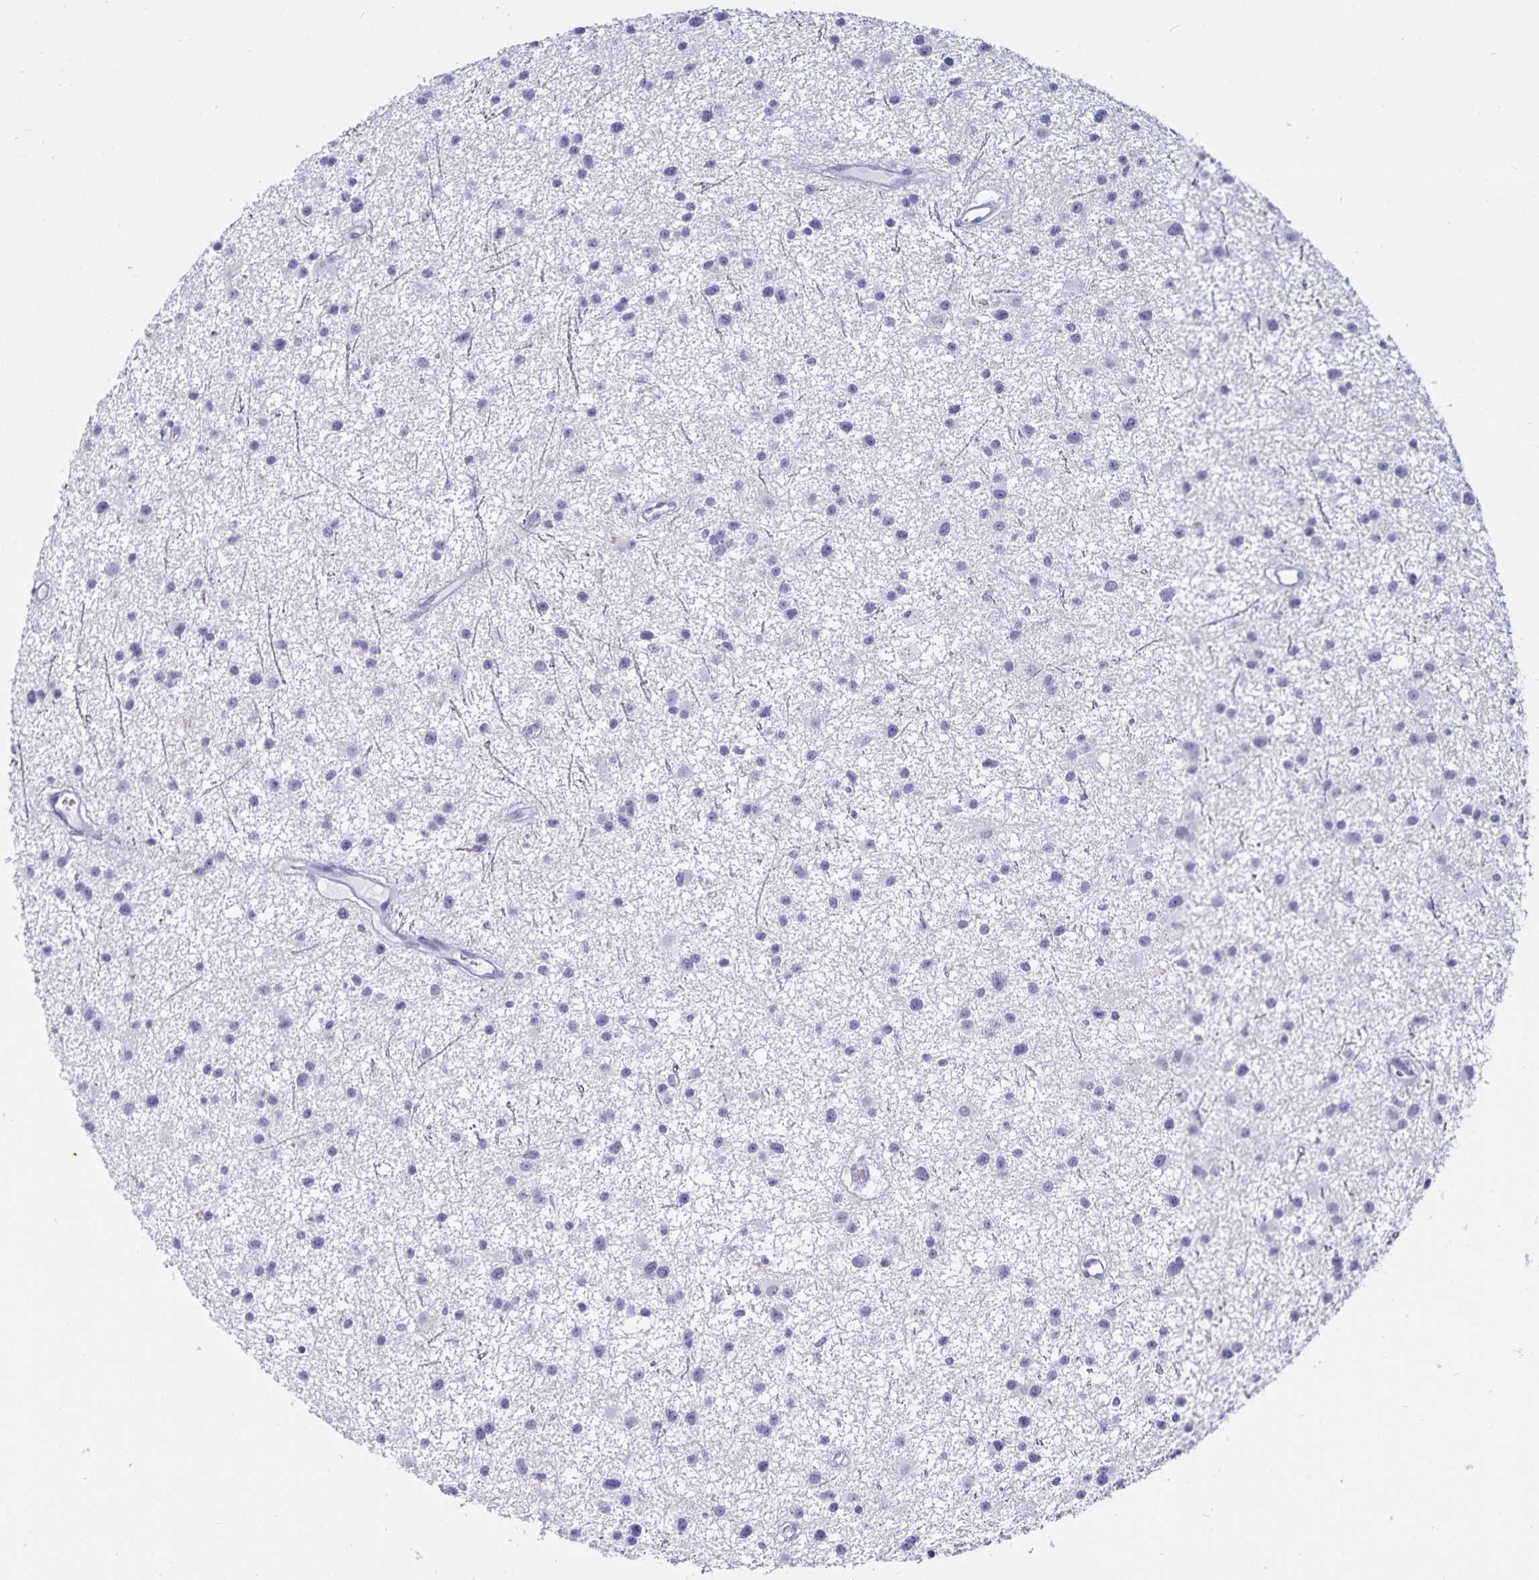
{"staining": {"intensity": "negative", "quantity": "none", "location": "none"}, "tissue": "glioma", "cell_type": "Tumor cells", "image_type": "cancer", "snomed": [{"axis": "morphology", "description": "Glioma, malignant, Low grade"}, {"axis": "topography", "description": "Brain"}], "caption": "Tumor cells are negative for brown protein staining in glioma.", "gene": "DEFA6", "patient": {"sex": "male", "age": 43}}